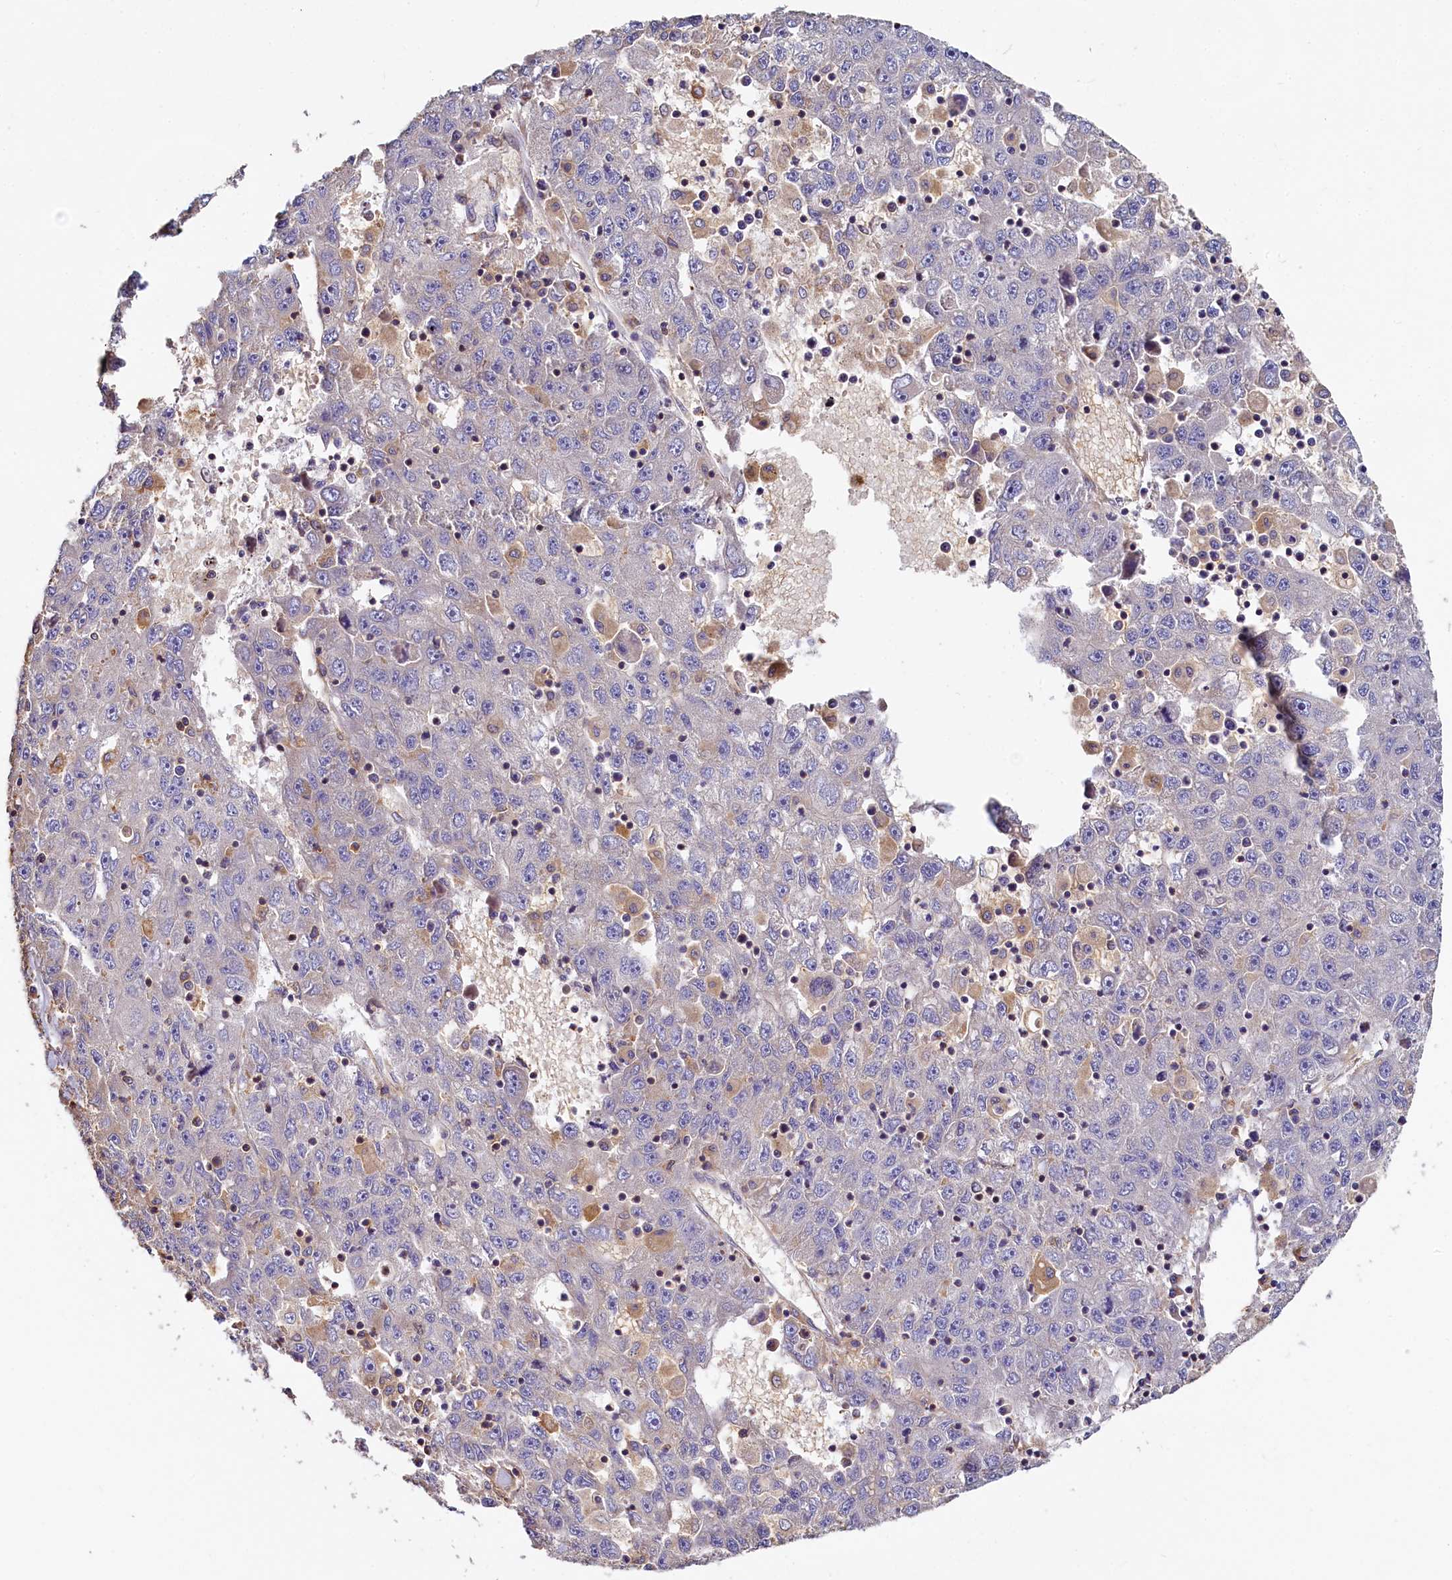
{"staining": {"intensity": "negative", "quantity": "none", "location": "none"}, "tissue": "liver cancer", "cell_type": "Tumor cells", "image_type": "cancer", "snomed": [{"axis": "morphology", "description": "Carcinoma, Hepatocellular, NOS"}, {"axis": "topography", "description": "Liver"}], "caption": "Photomicrograph shows no protein positivity in tumor cells of liver cancer tissue.", "gene": "PPIP5K1", "patient": {"sex": "male", "age": 49}}